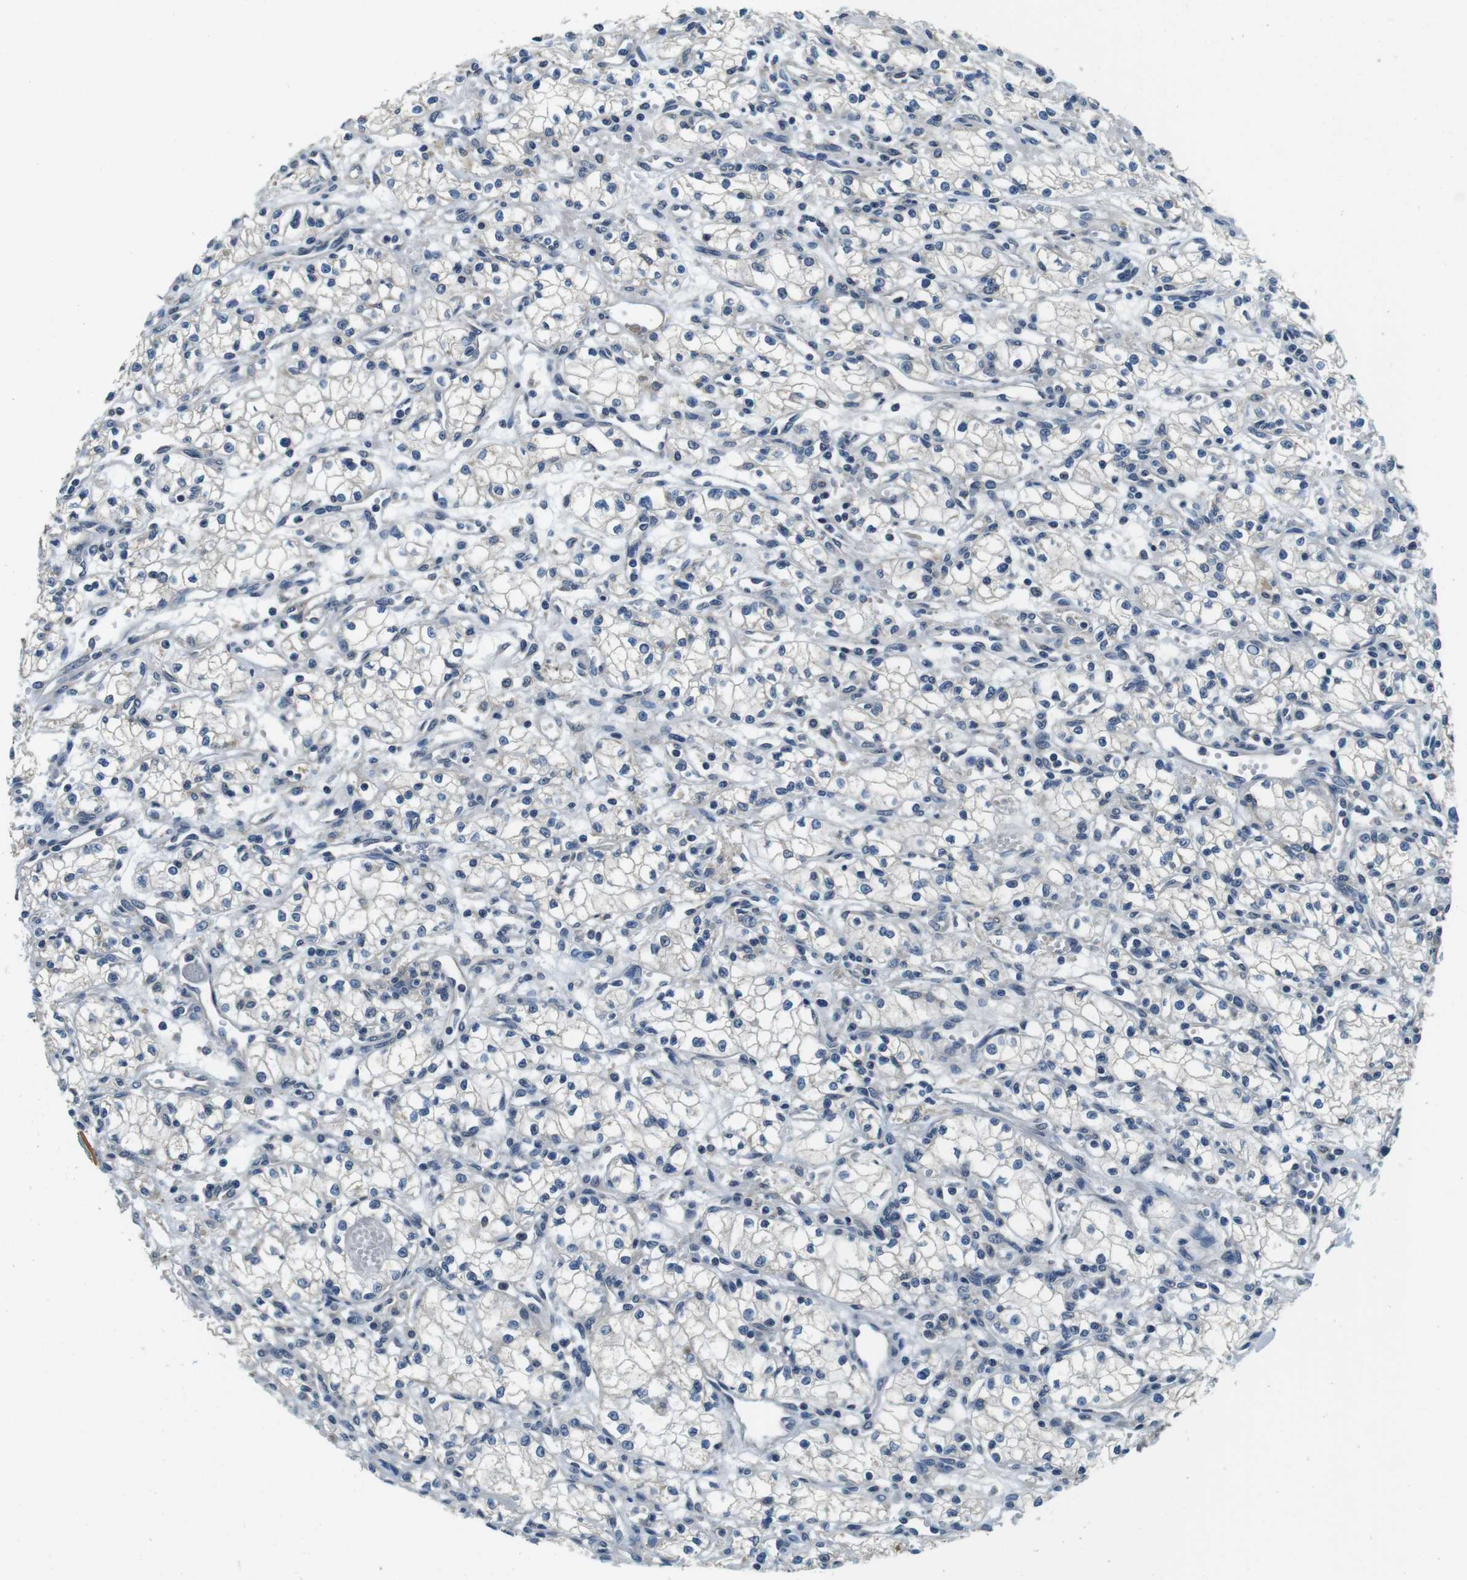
{"staining": {"intensity": "negative", "quantity": "none", "location": "none"}, "tissue": "renal cancer", "cell_type": "Tumor cells", "image_type": "cancer", "snomed": [{"axis": "morphology", "description": "Normal tissue, NOS"}, {"axis": "morphology", "description": "Adenocarcinoma, NOS"}, {"axis": "topography", "description": "Kidney"}], "caption": "High magnification brightfield microscopy of renal cancer (adenocarcinoma) stained with DAB (brown) and counterstained with hematoxylin (blue): tumor cells show no significant positivity. (Stains: DAB (3,3'-diaminobenzidine) immunohistochemistry (IHC) with hematoxylin counter stain, Microscopy: brightfield microscopy at high magnification).", "gene": "DTNA", "patient": {"sex": "male", "age": 59}}